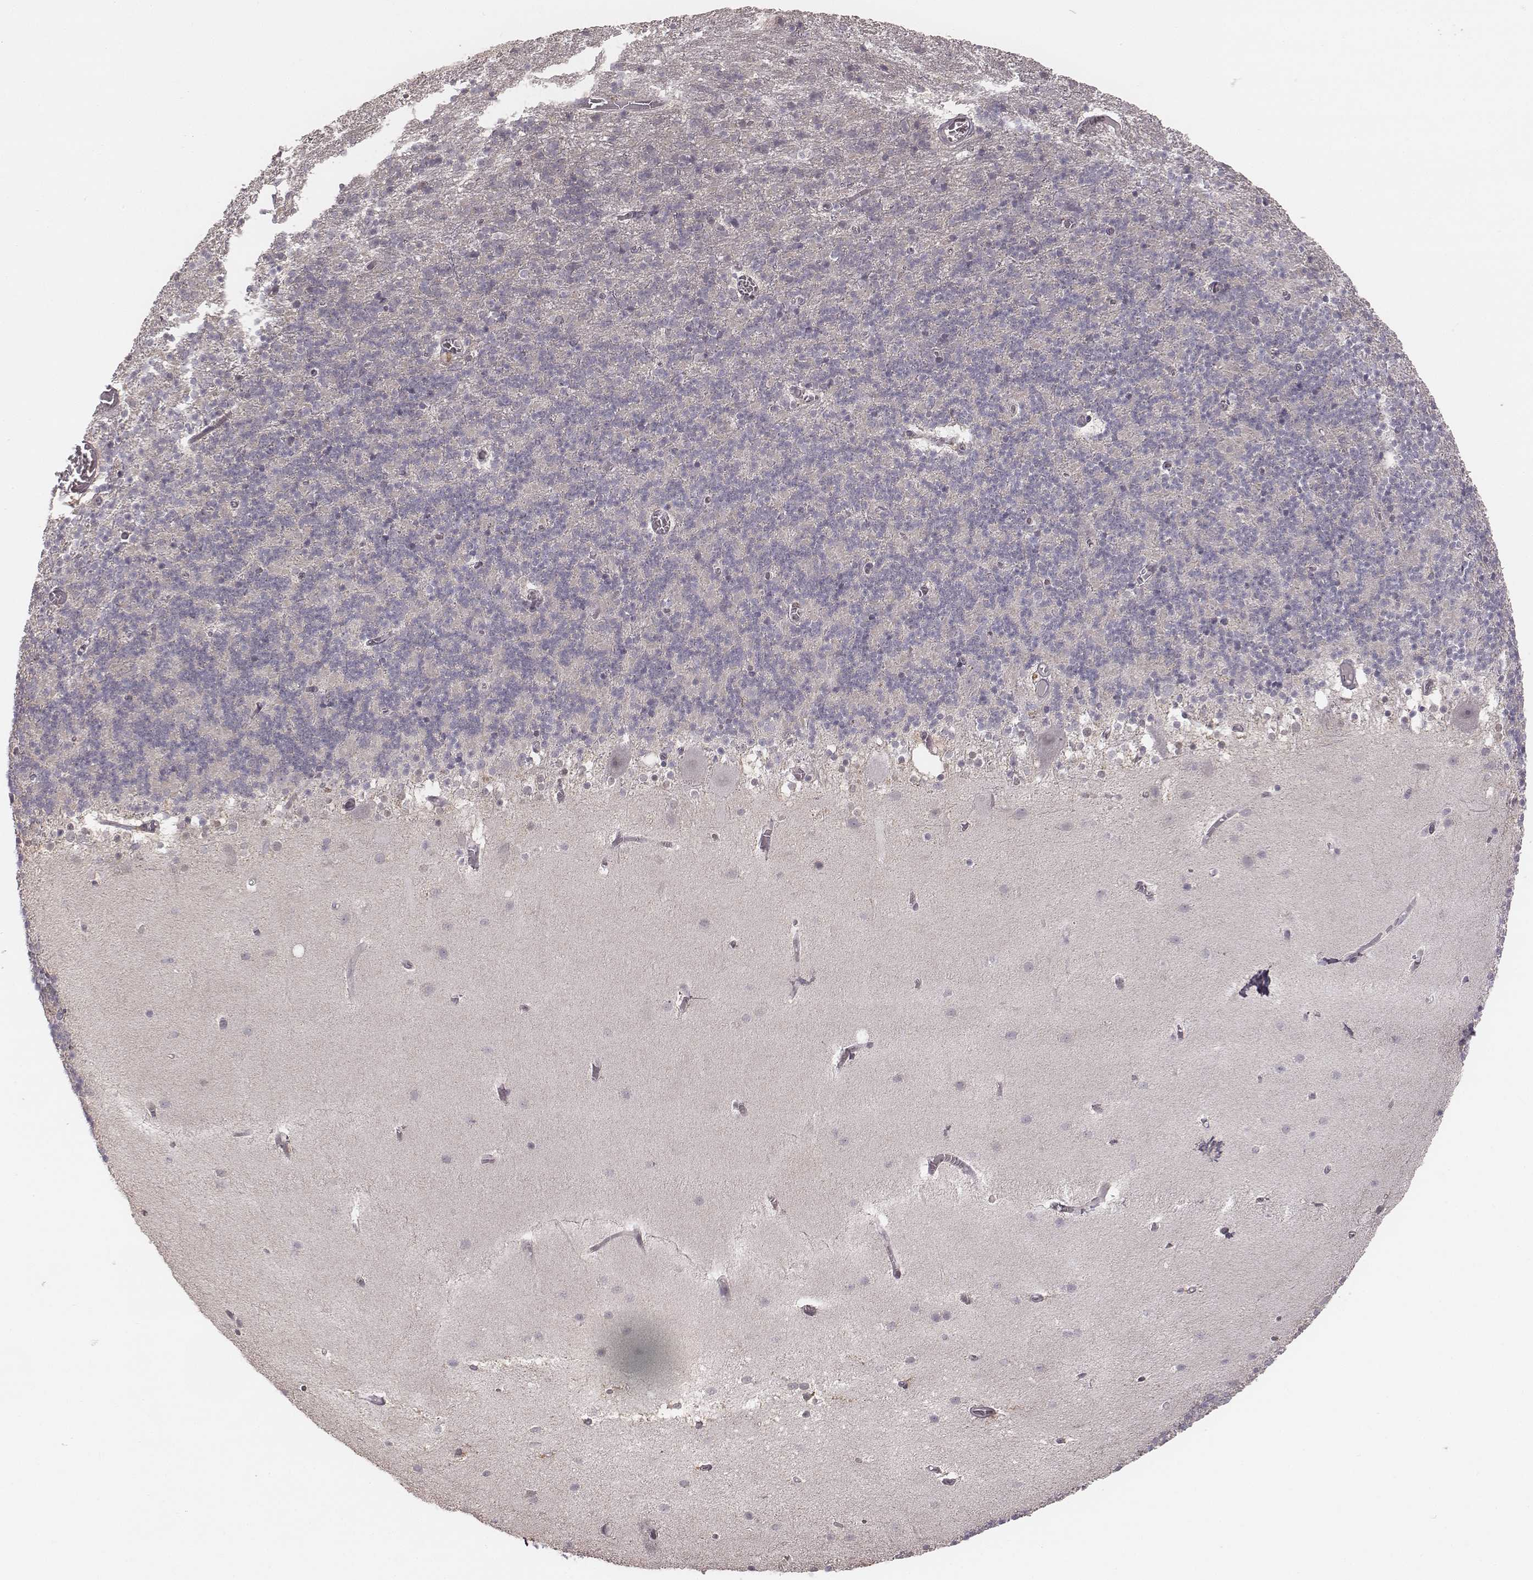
{"staining": {"intensity": "negative", "quantity": "none", "location": "none"}, "tissue": "cerebellum", "cell_type": "Cells in granular layer", "image_type": "normal", "snomed": [{"axis": "morphology", "description": "Normal tissue, NOS"}, {"axis": "topography", "description": "Cerebellum"}], "caption": "This is an immunohistochemistry photomicrograph of unremarkable human cerebellum. There is no positivity in cells in granular layer.", "gene": "TDRD5", "patient": {"sex": "male", "age": 70}}